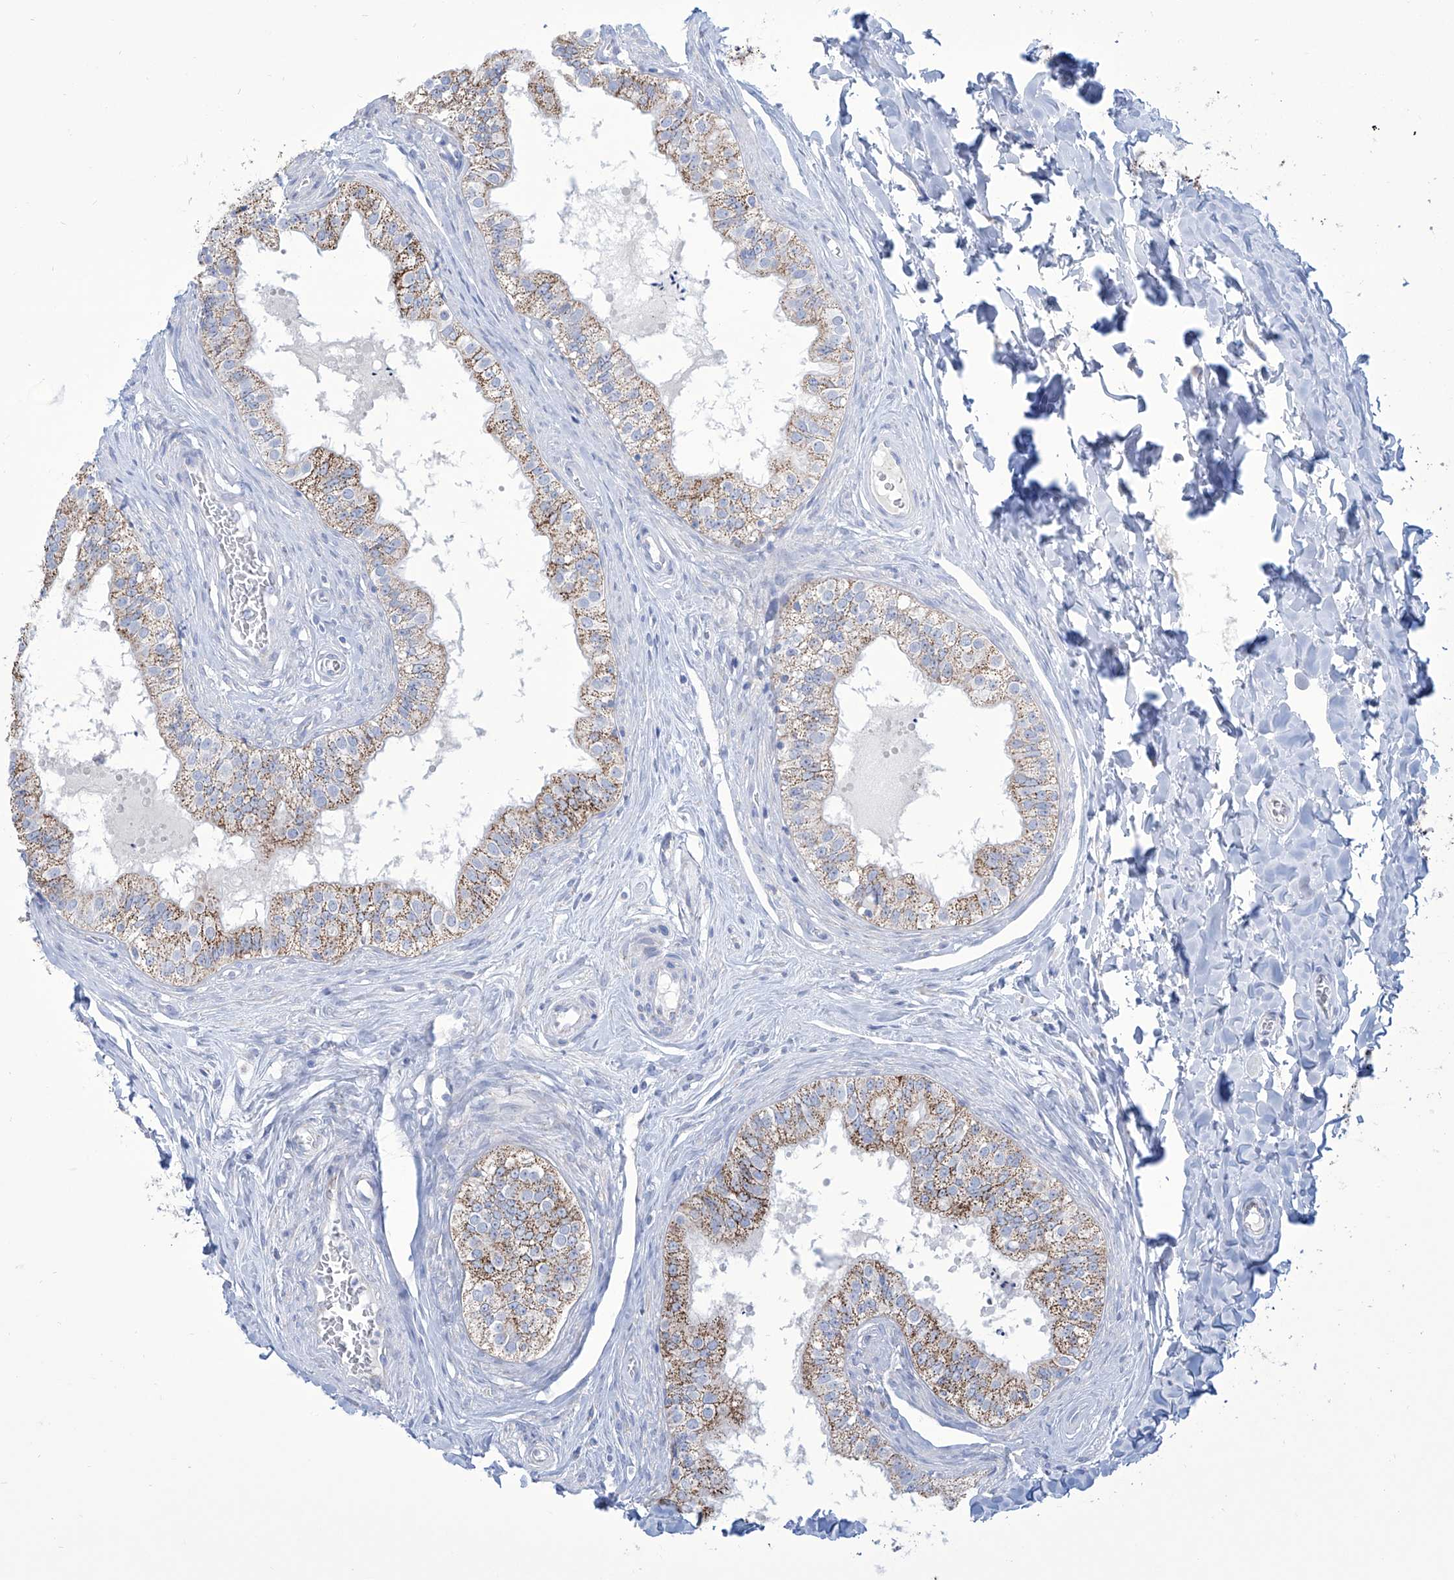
{"staining": {"intensity": "moderate", "quantity": ">75%", "location": "cytoplasmic/membranous"}, "tissue": "epididymis", "cell_type": "Glandular cells", "image_type": "normal", "snomed": [{"axis": "morphology", "description": "Normal tissue, NOS"}, {"axis": "topography", "description": "Epididymis"}], "caption": "Immunohistochemistry (DAB) staining of benign epididymis exhibits moderate cytoplasmic/membranous protein expression in about >75% of glandular cells. The protein of interest is stained brown, and the nuclei are stained in blue (DAB (3,3'-diaminobenzidine) IHC with brightfield microscopy, high magnification).", "gene": "ALDH6A1", "patient": {"sex": "male", "age": 29}}